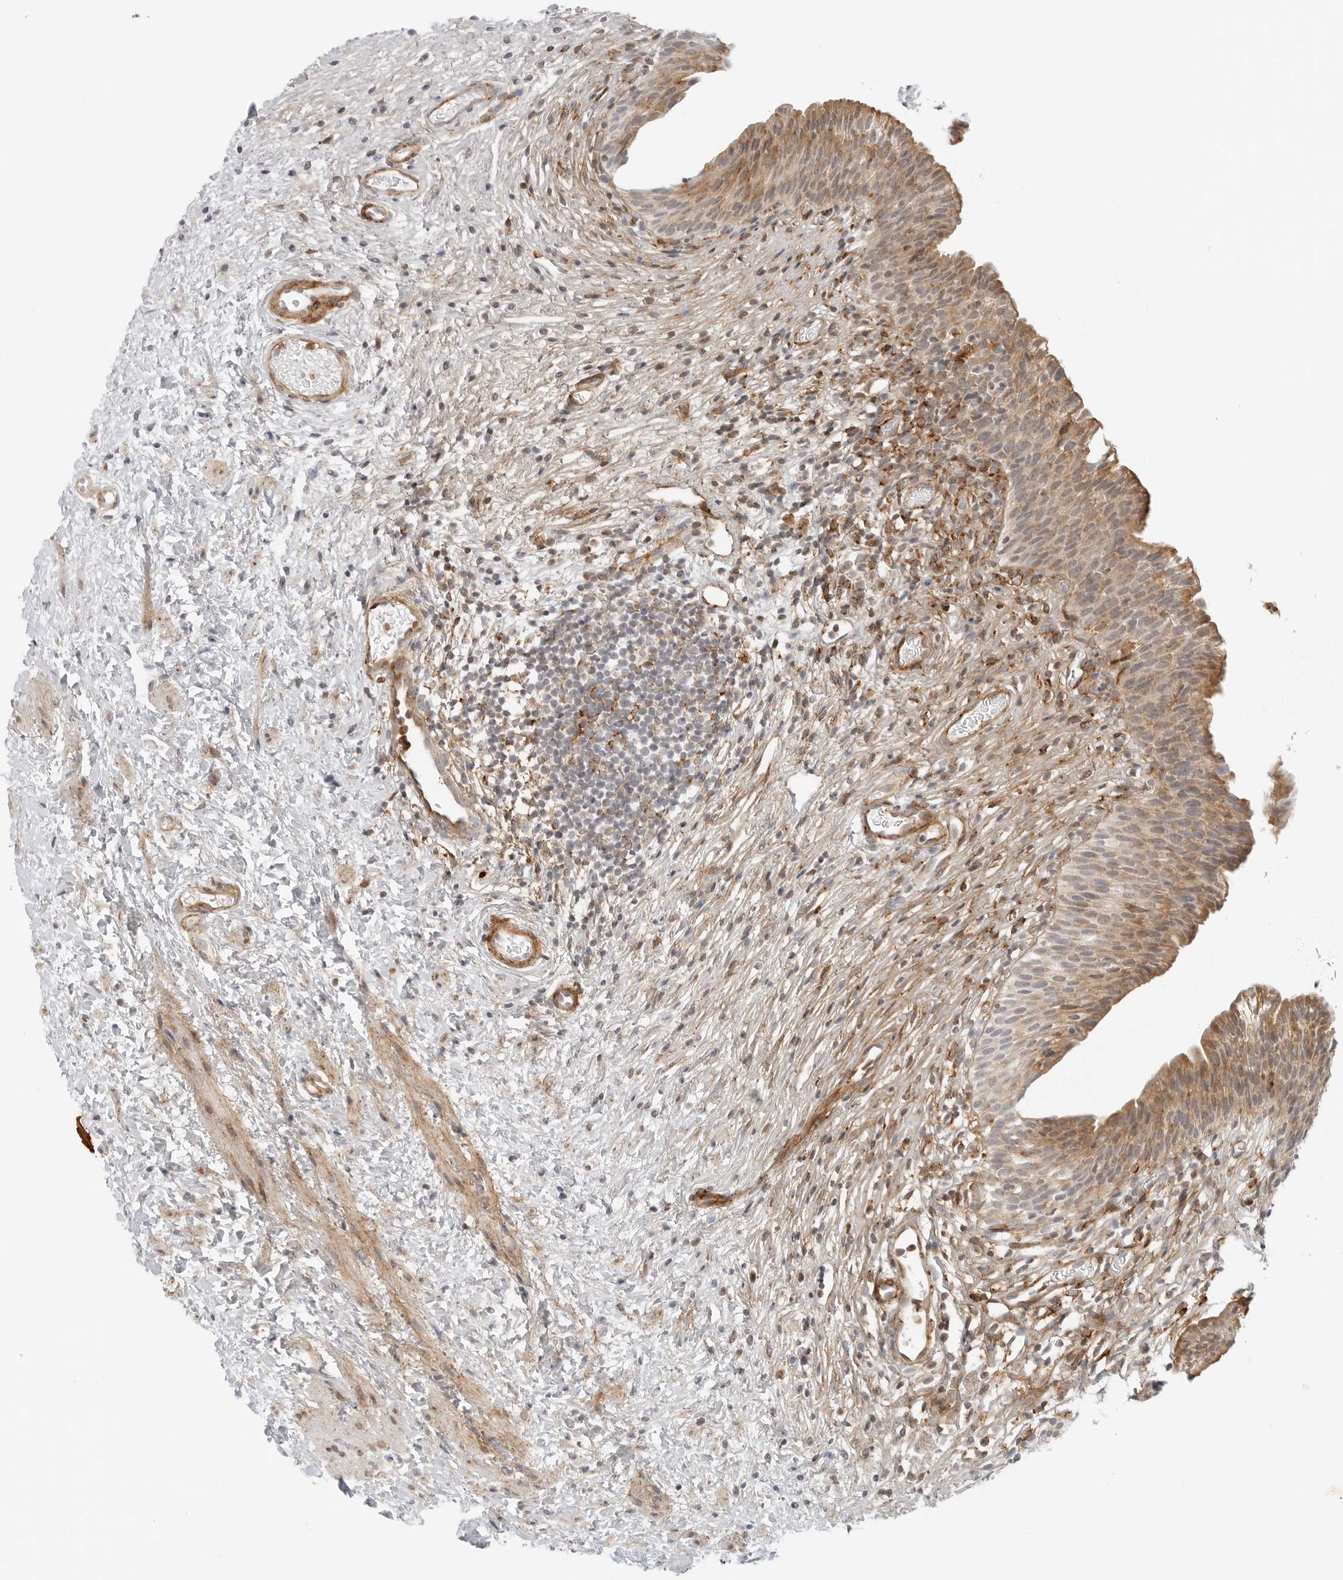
{"staining": {"intensity": "moderate", "quantity": ">75%", "location": "cytoplasmic/membranous"}, "tissue": "urinary bladder", "cell_type": "Urothelial cells", "image_type": "normal", "snomed": [{"axis": "morphology", "description": "Normal tissue, NOS"}, {"axis": "topography", "description": "Urinary bladder"}], "caption": "Immunohistochemistry (IHC) (DAB (3,3'-diaminobenzidine)) staining of unremarkable urinary bladder exhibits moderate cytoplasmic/membranous protein staining in about >75% of urothelial cells. The staining is performed using DAB brown chromogen to label protein expression. The nuclei are counter-stained blue using hematoxylin.", "gene": "C1QTNF1", "patient": {"sex": "male", "age": 1}}